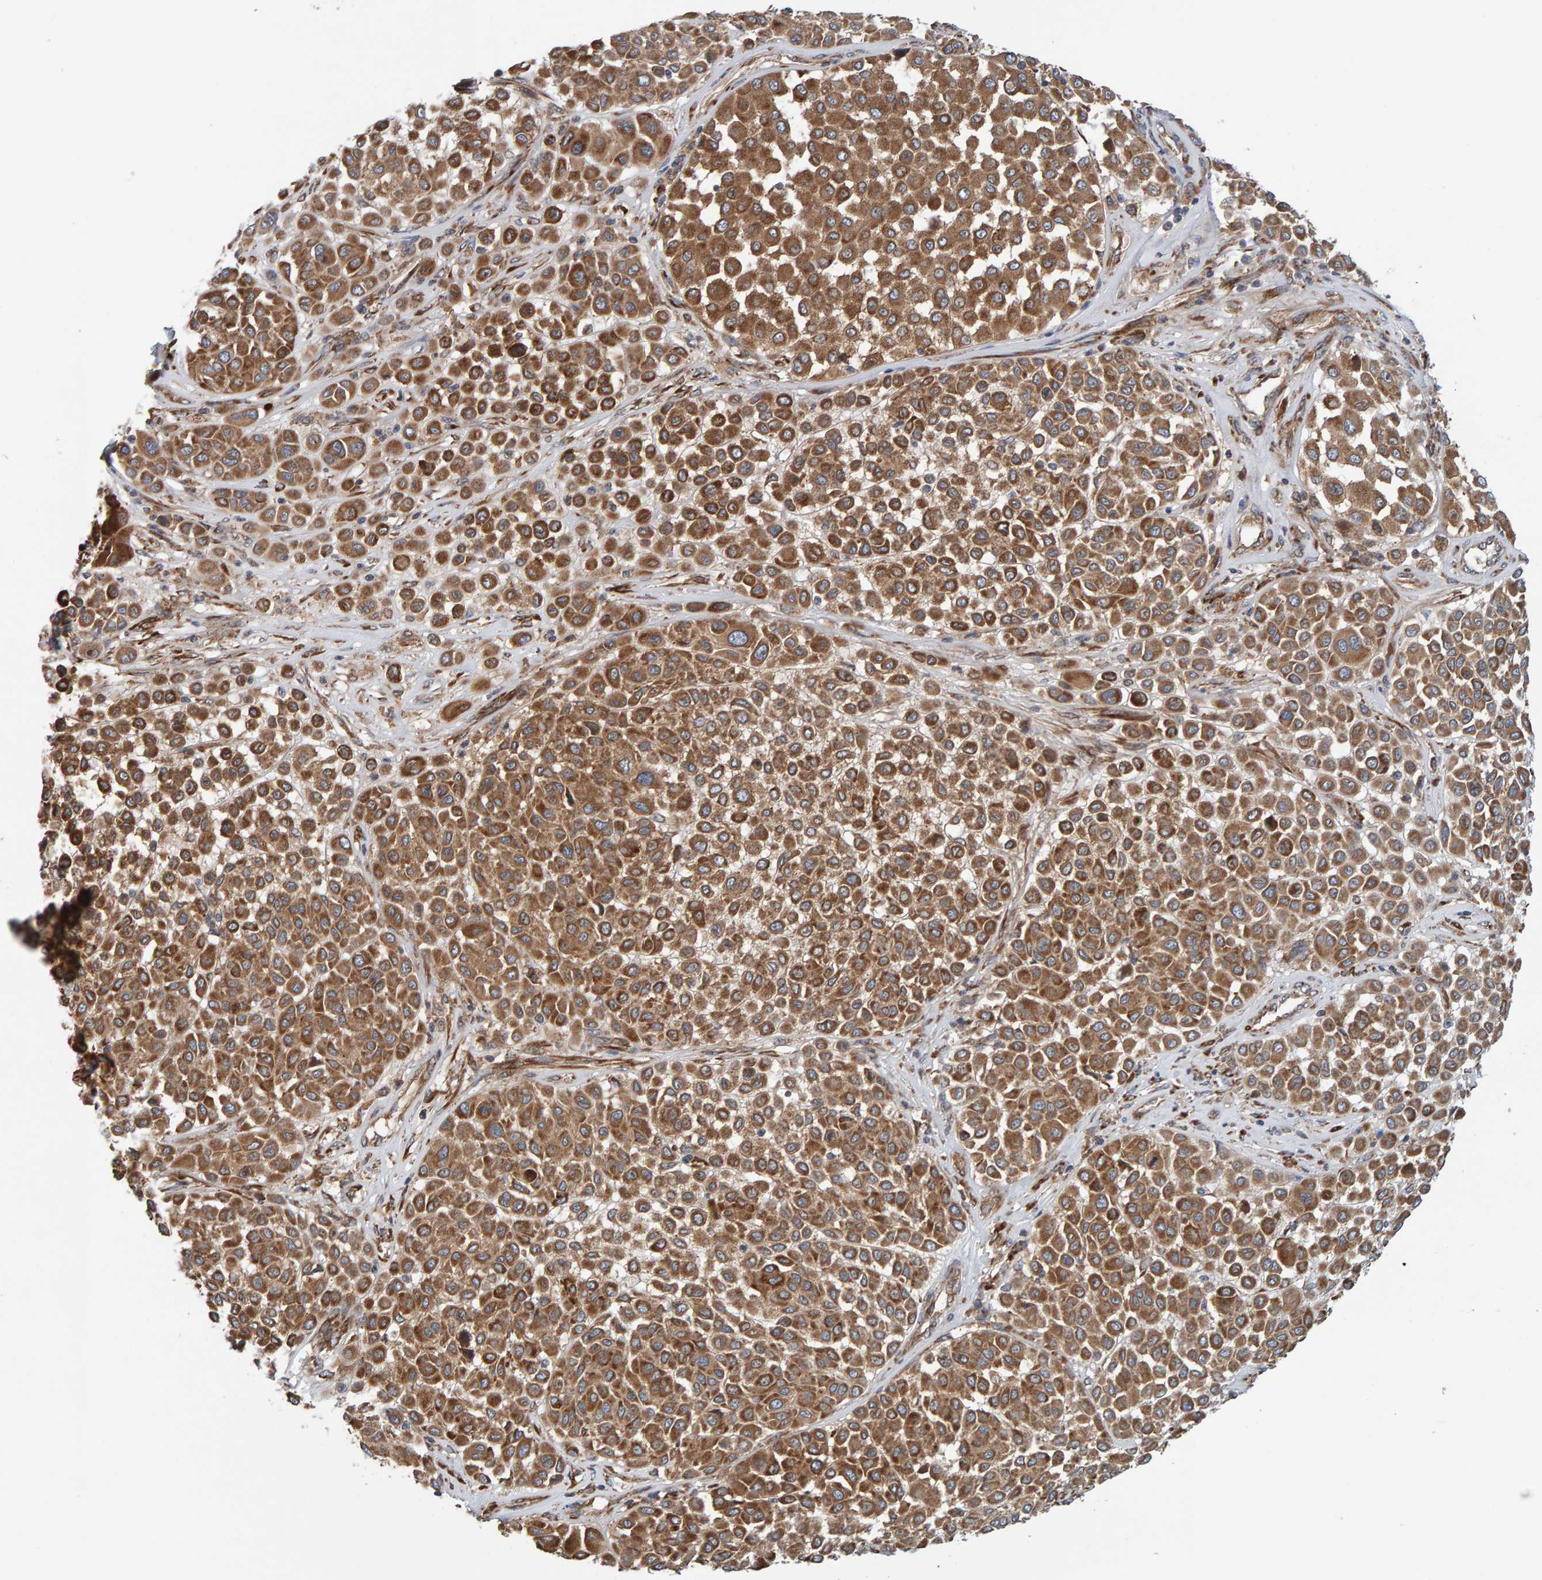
{"staining": {"intensity": "moderate", "quantity": ">75%", "location": "cytoplasmic/membranous"}, "tissue": "melanoma", "cell_type": "Tumor cells", "image_type": "cancer", "snomed": [{"axis": "morphology", "description": "Malignant melanoma, Metastatic site"}, {"axis": "topography", "description": "Soft tissue"}], "caption": "Tumor cells reveal medium levels of moderate cytoplasmic/membranous expression in about >75% of cells in human melanoma.", "gene": "BAIAP2", "patient": {"sex": "male", "age": 41}}